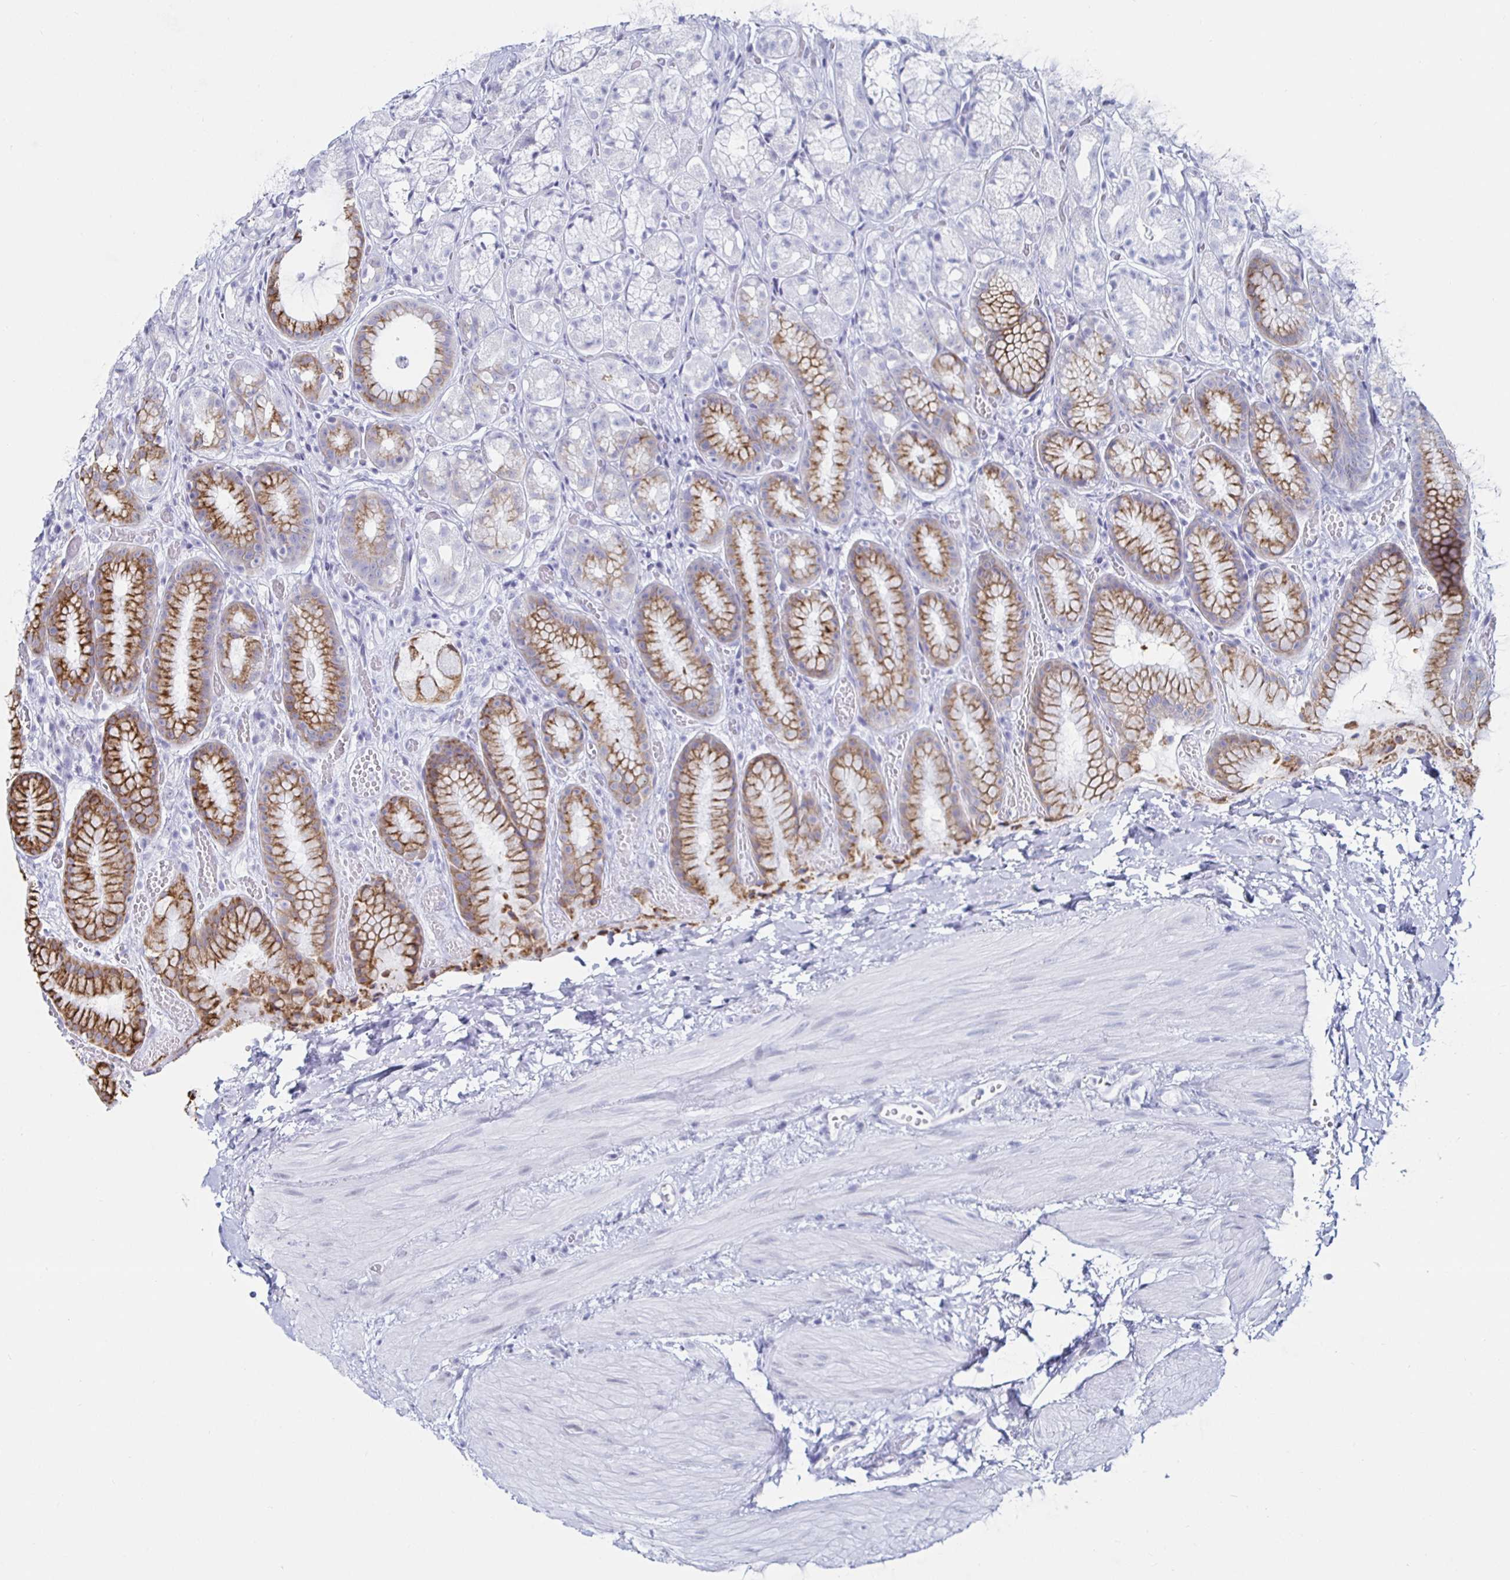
{"staining": {"intensity": "moderate", "quantity": "25%-75%", "location": "cytoplasmic/membranous"}, "tissue": "stomach", "cell_type": "Glandular cells", "image_type": "normal", "snomed": [{"axis": "morphology", "description": "Normal tissue, NOS"}, {"axis": "topography", "description": "Stomach"}], "caption": "Stomach stained with DAB immunohistochemistry demonstrates medium levels of moderate cytoplasmic/membranous staining in approximately 25%-75% of glandular cells. The protein is stained brown, and the nuclei are stained in blue (DAB IHC with brightfield microscopy, high magnification).", "gene": "KRT4", "patient": {"sex": "male", "age": 70}}